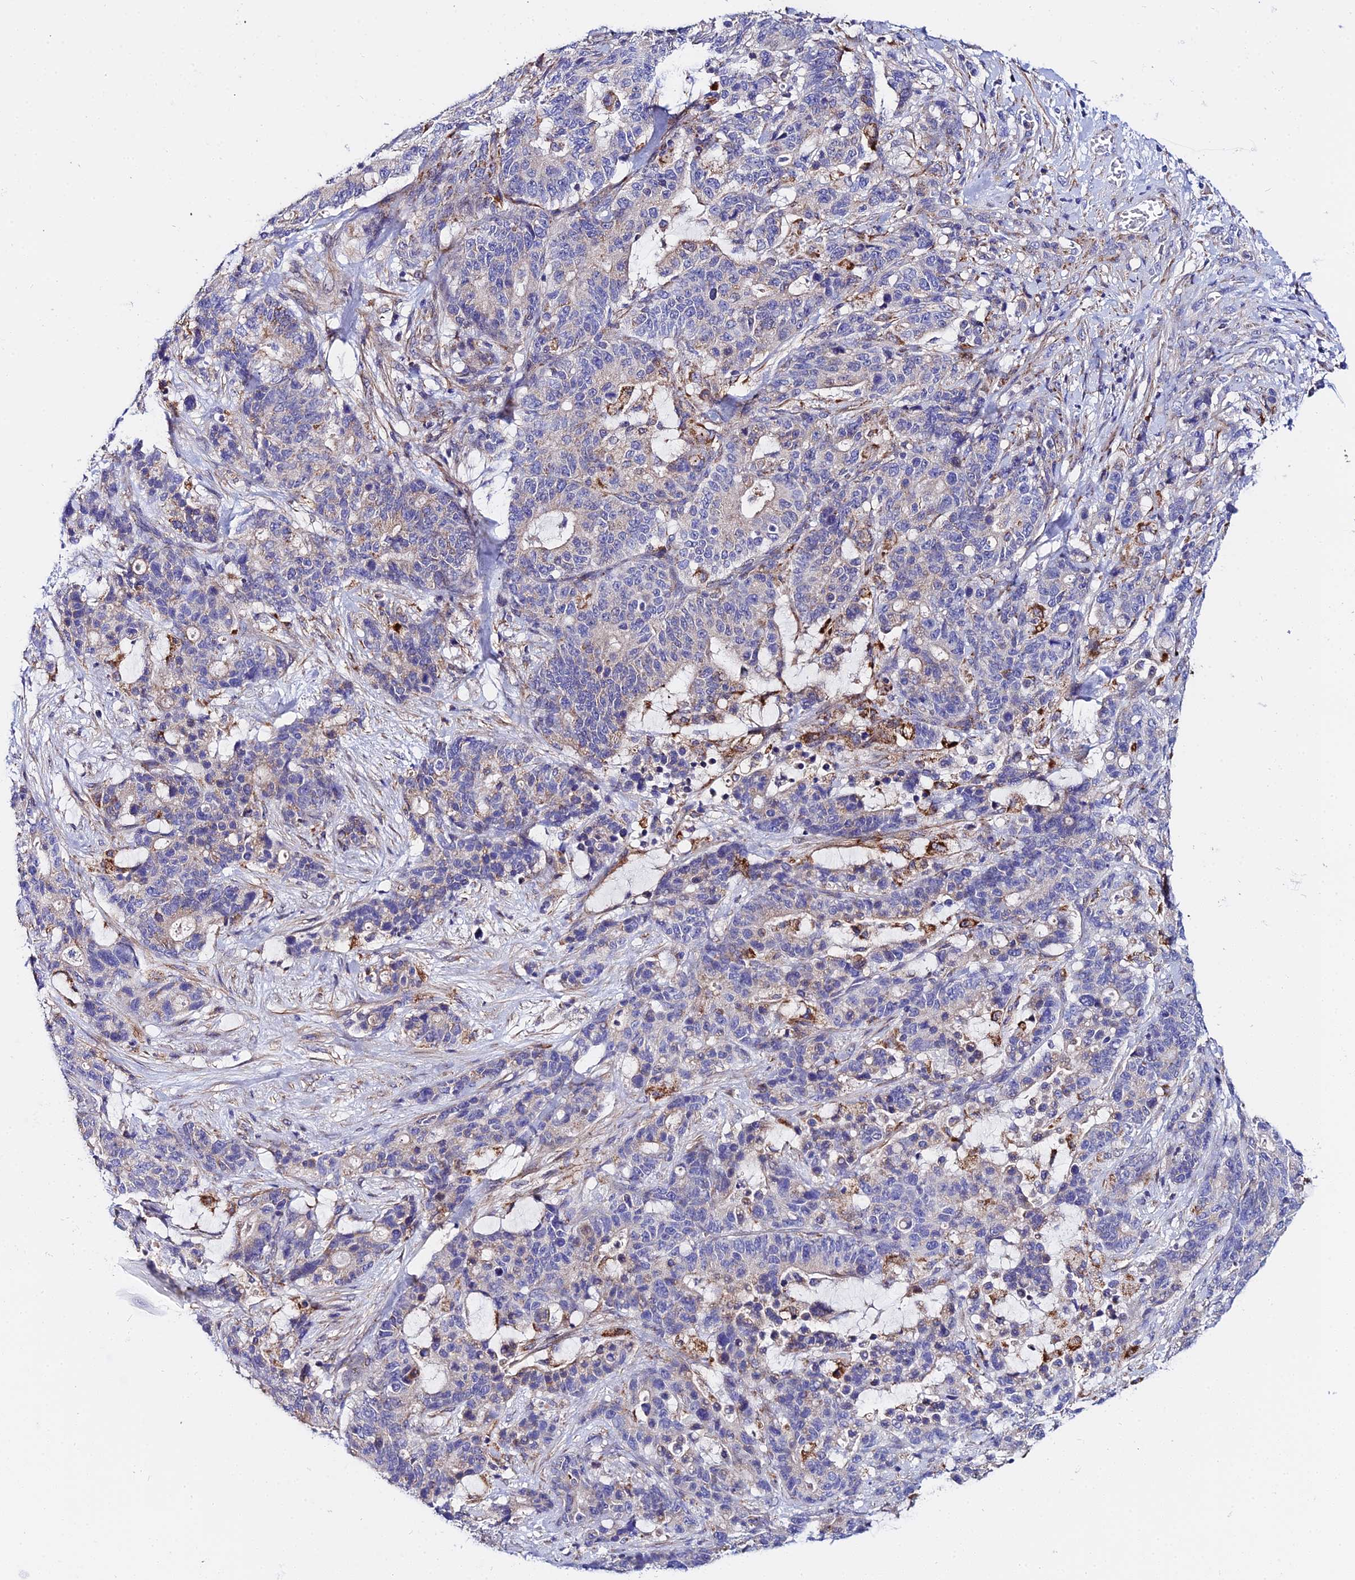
{"staining": {"intensity": "negative", "quantity": "none", "location": "none"}, "tissue": "stomach cancer", "cell_type": "Tumor cells", "image_type": "cancer", "snomed": [{"axis": "morphology", "description": "Normal tissue, NOS"}, {"axis": "morphology", "description": "Adenocarcinoma, NOS"}, {"axis": "topography", "description": "Stomach"}], "caption": "Immunohistochemistry (IHC) histopathology image of adenocarcinoma (stomach) stained for a protein (brown), which displays no expression in tumor cells.", "gene": "ACOT2", "patient": {"sex": "female", "age": 64}}